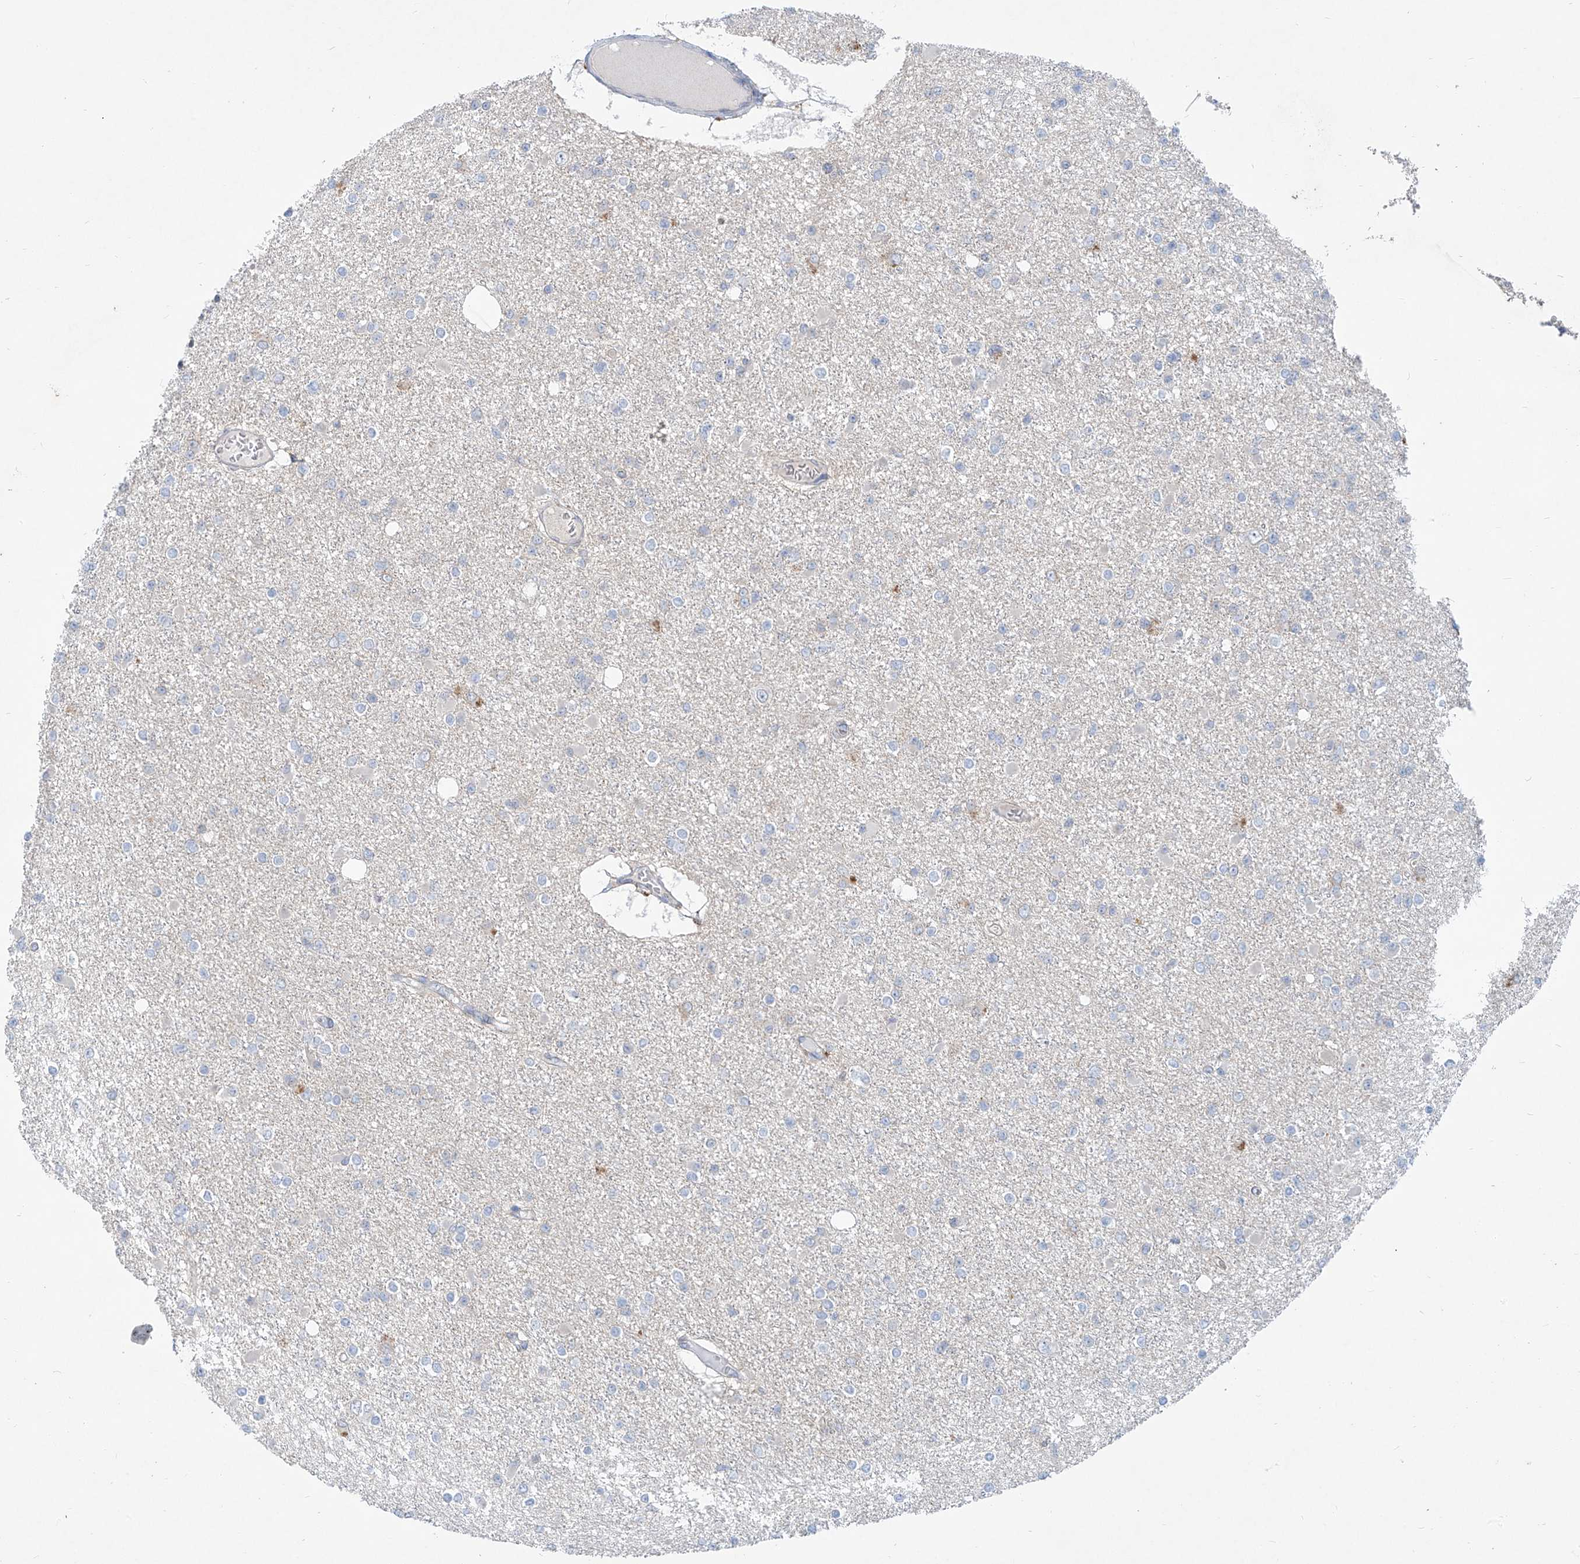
{"staining": {"intensity": "negative", "quantity": "none", "location": "none"}, "tissue": "glioma", "cell_type": "Tumor cells", "image_type": "cancer", "snomed": [{"axis": "morphology", "description": "Glioma, malignant, Low grade"}, {"axis": "topography", "description": "Brain"}], "caption": "Tumor cells are negative for protein expression in human malignant glioma (low-grade). (DAB immunohistochemistry (IHC), high magnification).", "gene": "KRTAP25-1", "patient": {"sex": "female", "age": 22}}